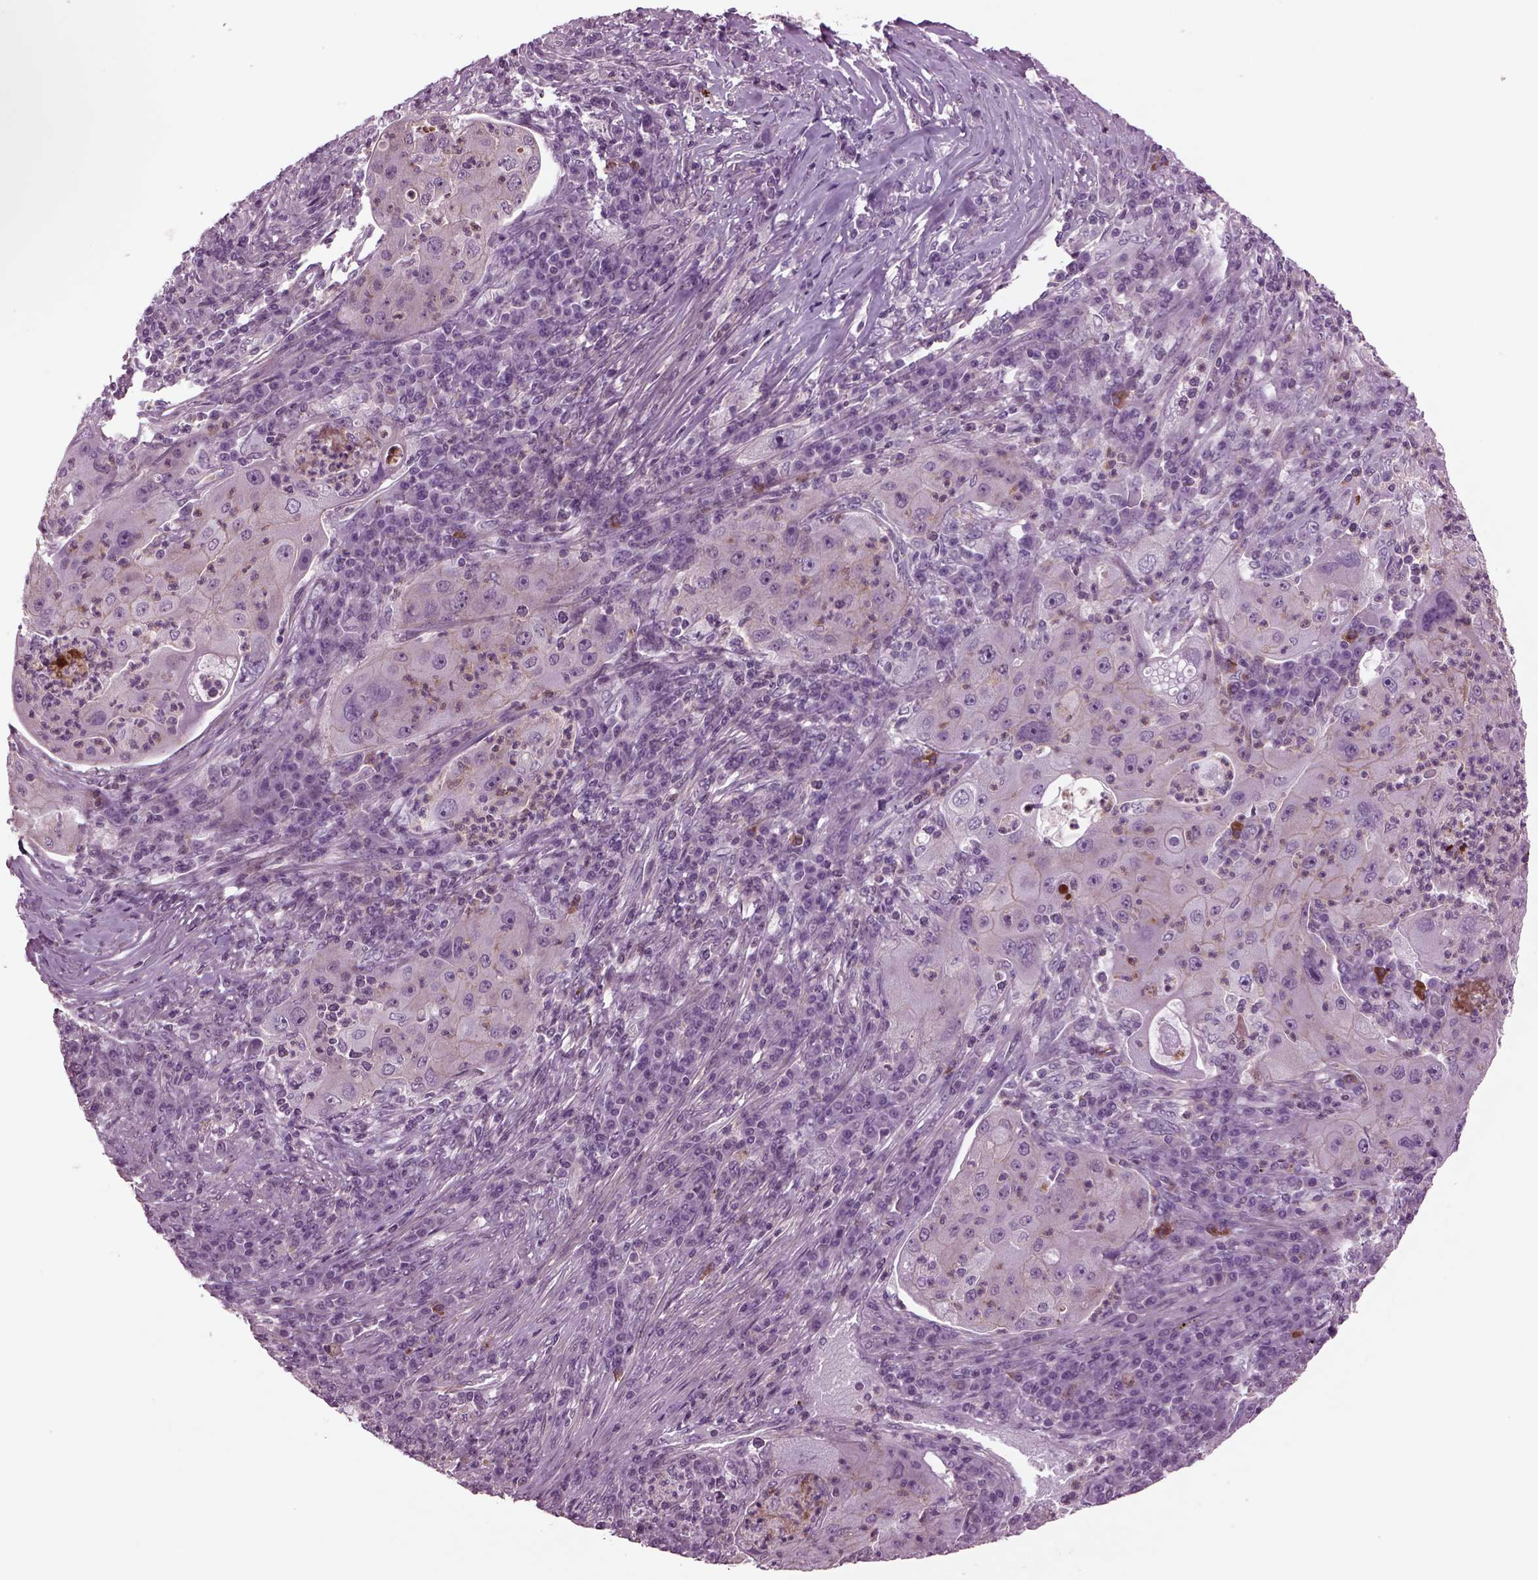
{"staining": {"intensity": "weak", "quantity": "25%-75%", "location": "cytoplasmic/membranous"}, "tissue": "lung cancer", "cell_type": "Tumor cells", "image_type": "cancer", "snomed": [{"axis": "morphology", "description": "Squamous cell carcinoma, NOS"}, {"axis": "topography", "description": "Lung"}], "caption": "A brown stain highlights weak cytoplasmic/membranous staining of a protein in lung squamous cell carcinoma tumor cells.", "gene": "ODF3", "patient": {"sex": "female", "age": 59}}